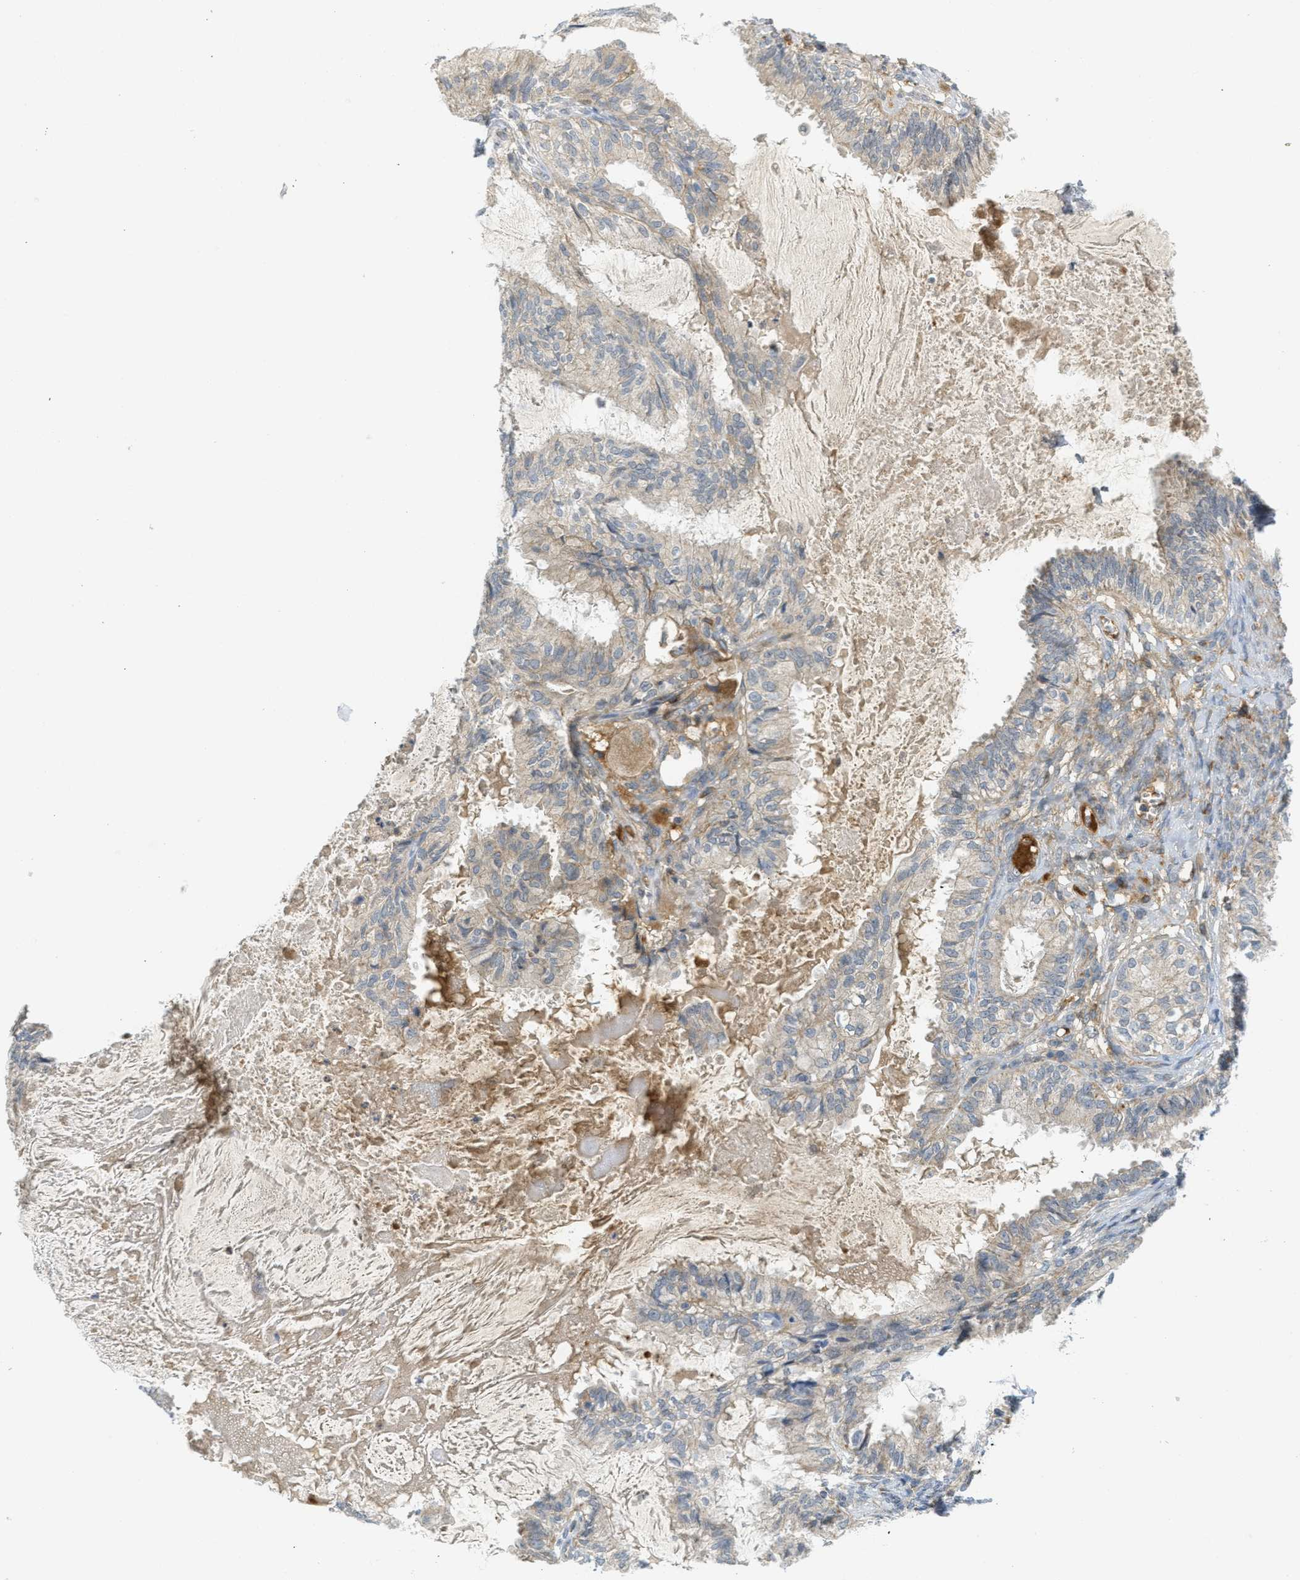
{"staining": {"intensity": "weak", "quantity": ">75%", "location": "cytoplasmic/membranous"}, "tissue": "cervical cancer", "cell_type": "Tumor cells", "image_type": "cancer", "snomed": [{"axis": "morphology", "description": "Normal tissue, NOS"}, {"axis": "morphology", "description": "Adenocarcinoma, NOS"}, {"axis": "topography", "description": "Cervix"}, {"axis": "topography", "description": "Endometrium"}], "caption": "Cervical cancer tissue exhibits weak cytoplasmic/membranous expression in approximately >75% of tumor cells (Brightfield microscopy of DAB IHC at high magnification).", "gene": "PROC", "patient": {"sex": "female", "age": 86}}